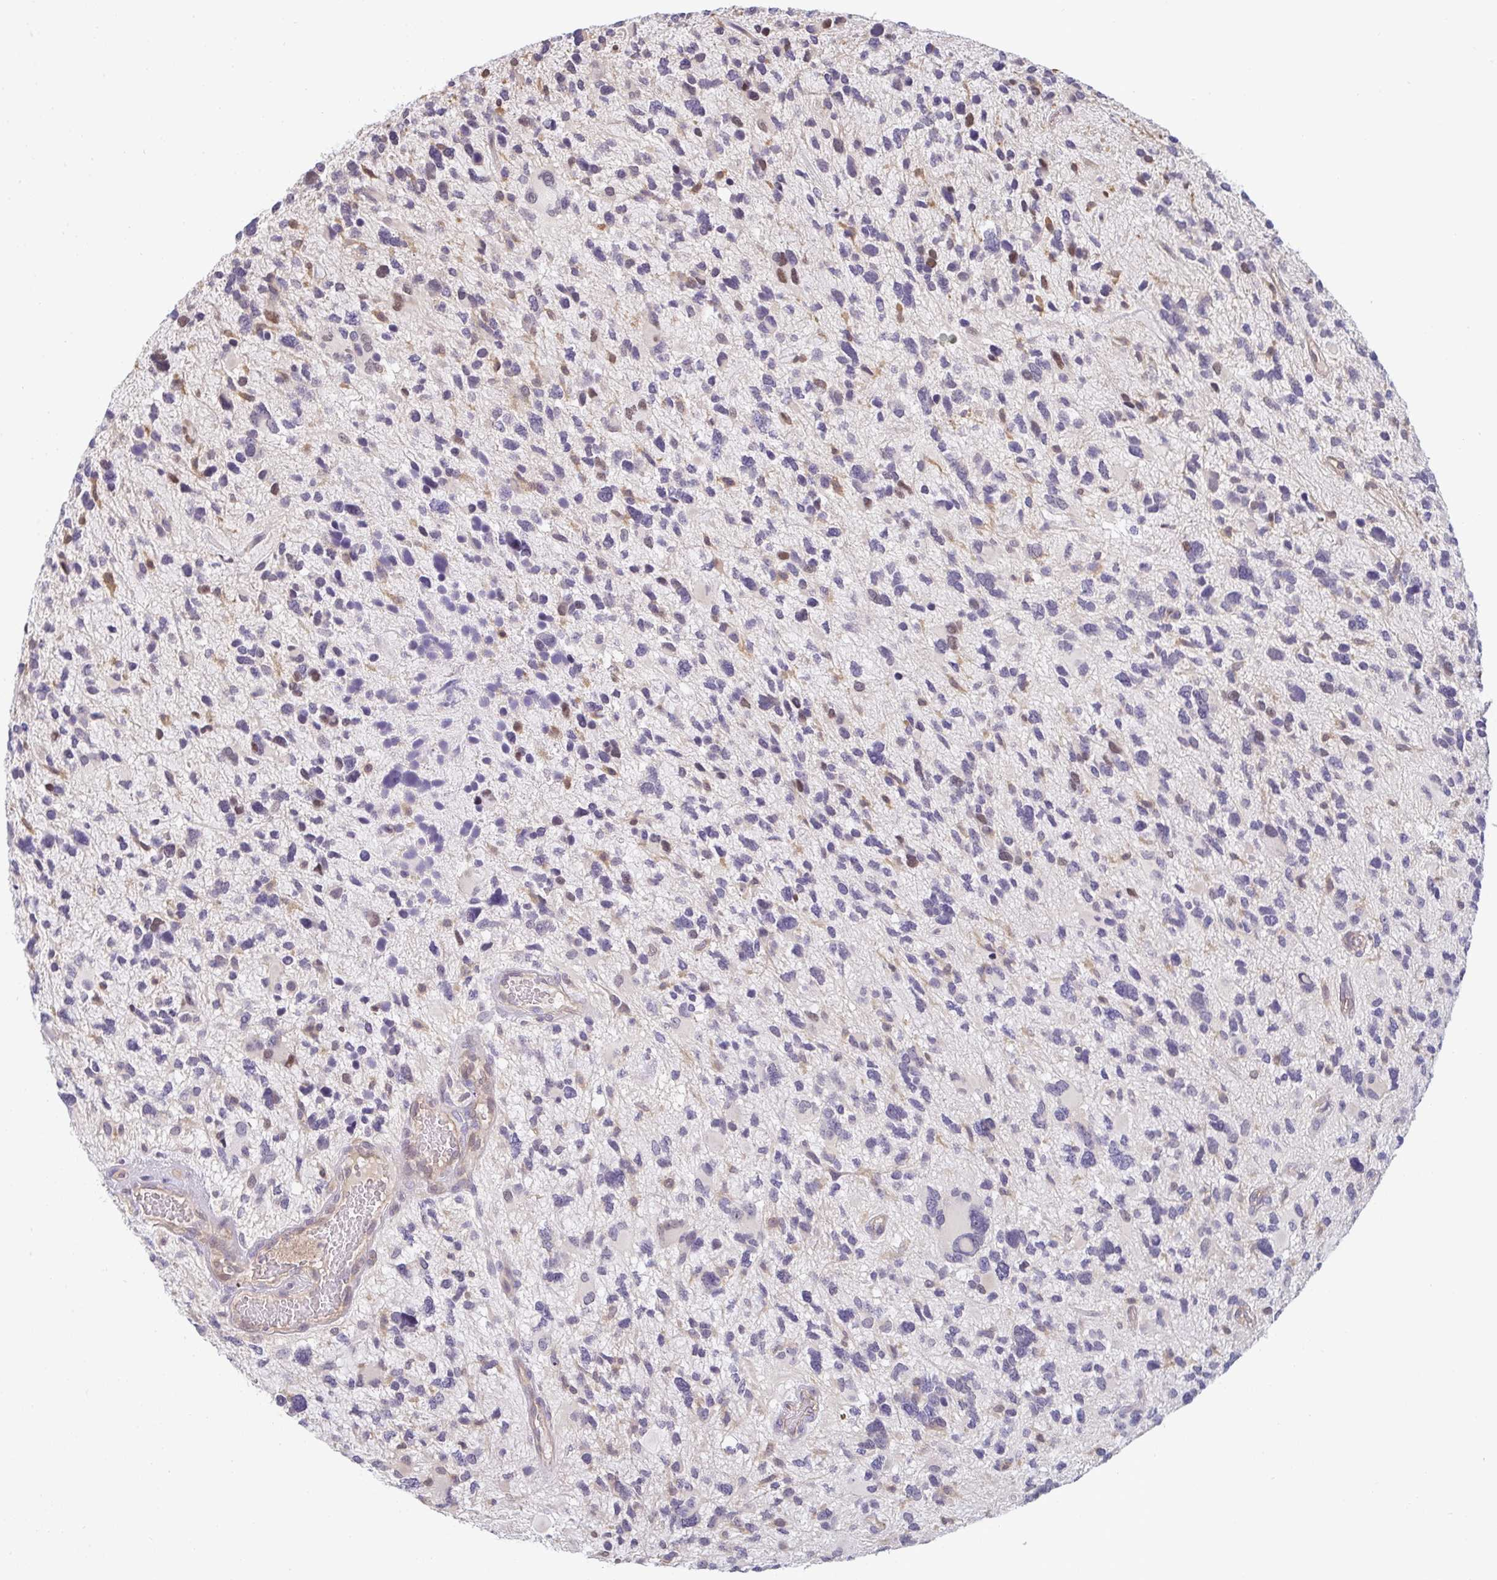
{"staining": {"intensity": "negative", "quantity": "none", "location": "none"}, "tissue": "glioma", "cell_type": "Tumor cells", "image_type": "cancer", "snomed": [{"axis": "morphology", "description": "Glioma, malignant, High grade"}, {"axis": "topography", "description": "Brain"}], "caption": "Glioma was stained to show a protein in brown. There is no significant positivity in tumor cells.", "gene": "GSDMB", "patient": {"sex": "female", "age": 11}}